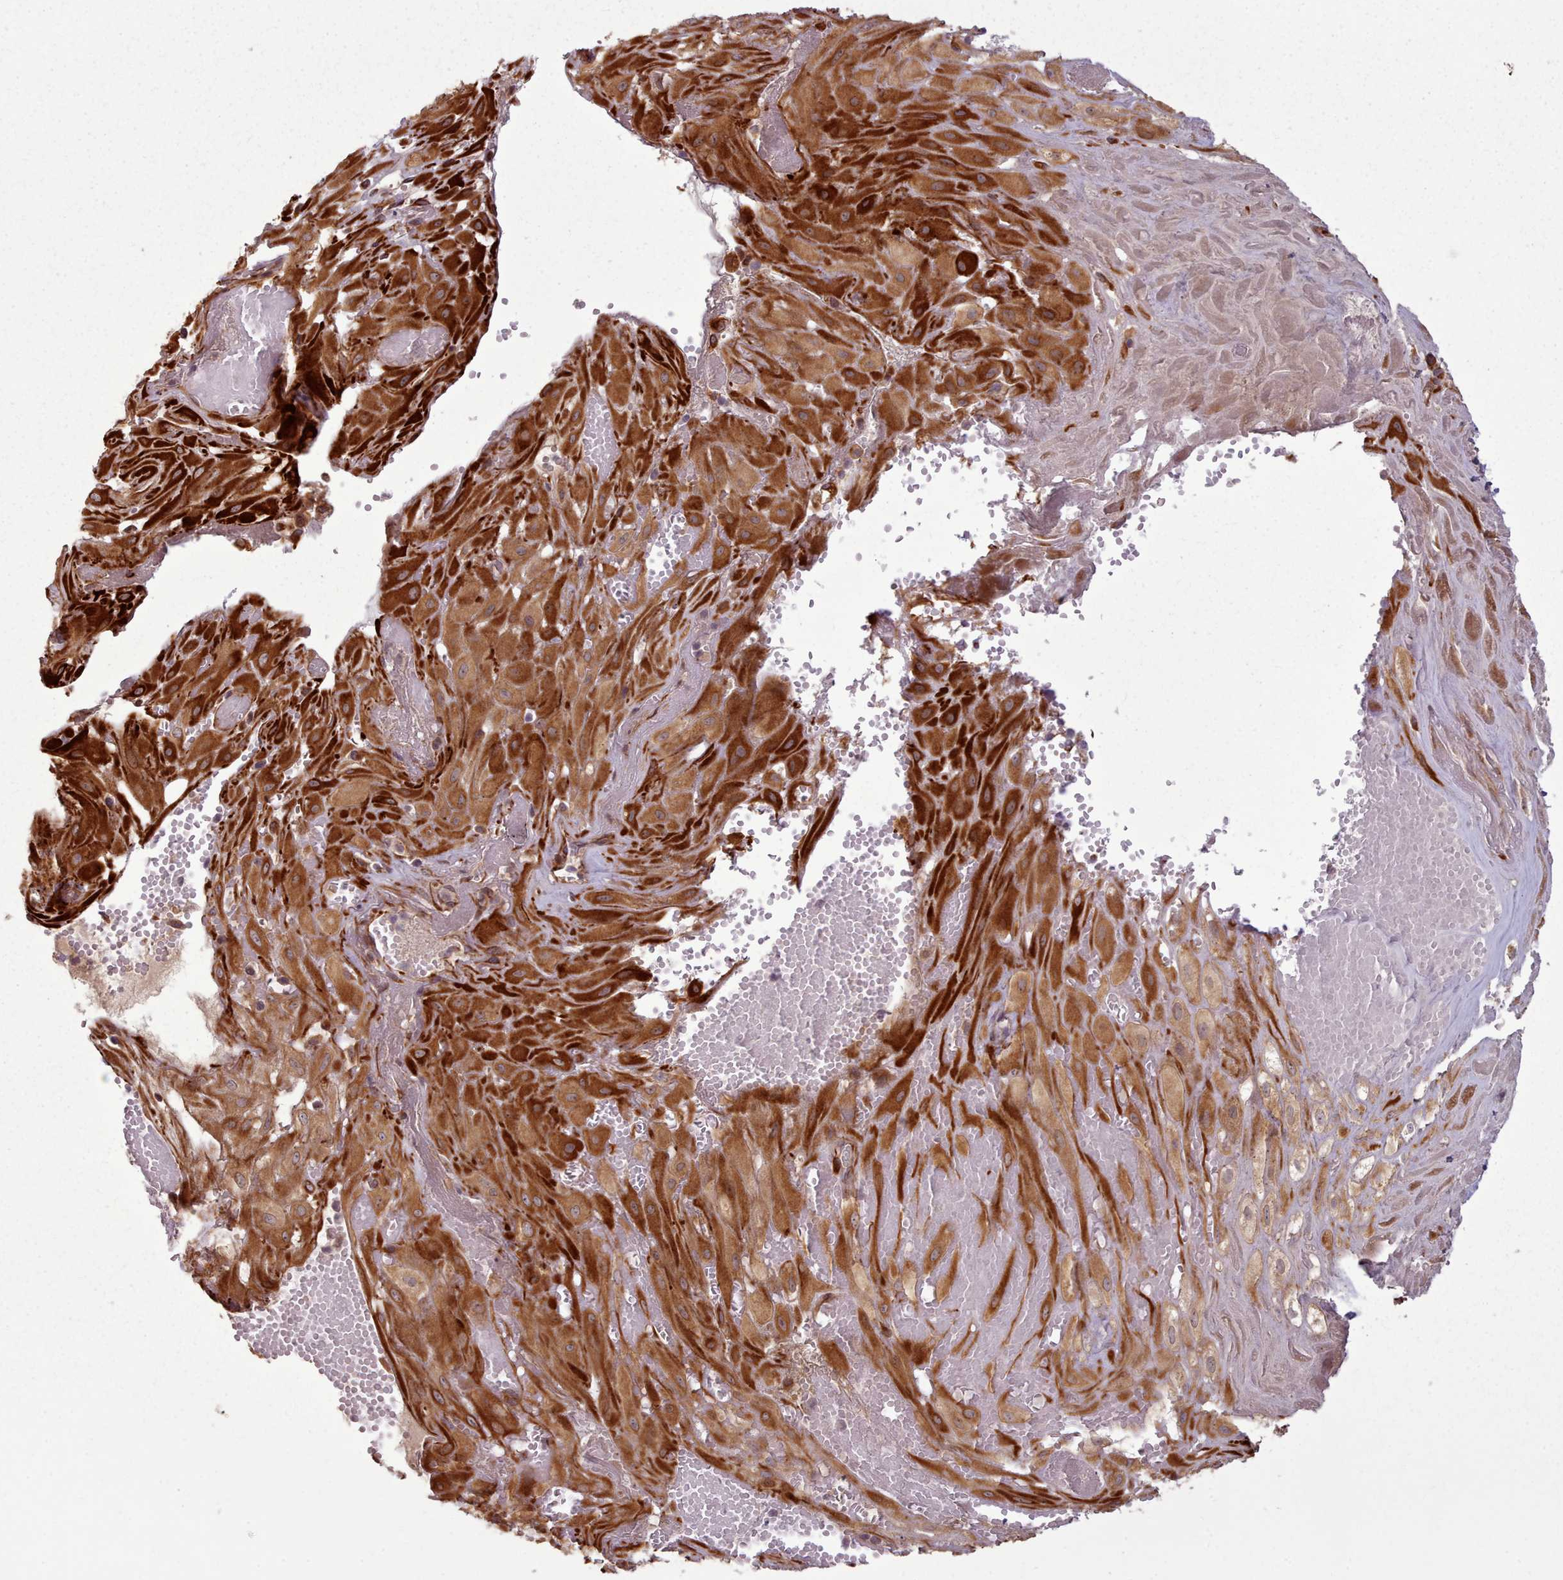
{"staining": {"intensity": "strong", "quantity": ">75%", "location": "cytoplasmic/membranous"}, "tissue": "cervical cancer", "cell_type": "Tumor cells", "image_type": "cancer", "snomed": [{"axis": "morphology", "description": "Squamous cell carcinoma, NOS"}, {"axis": "topography", "description": "Cervix"}], "caption": "Squamous cell carcinoma (cervical) stained with immunohistochemistry demonstrates strong cytoplasmic/membranous expression in approximately >75% of tumor cells.", "gene": "GBGT1", "patient": {"sex": "female", "age": 36}}